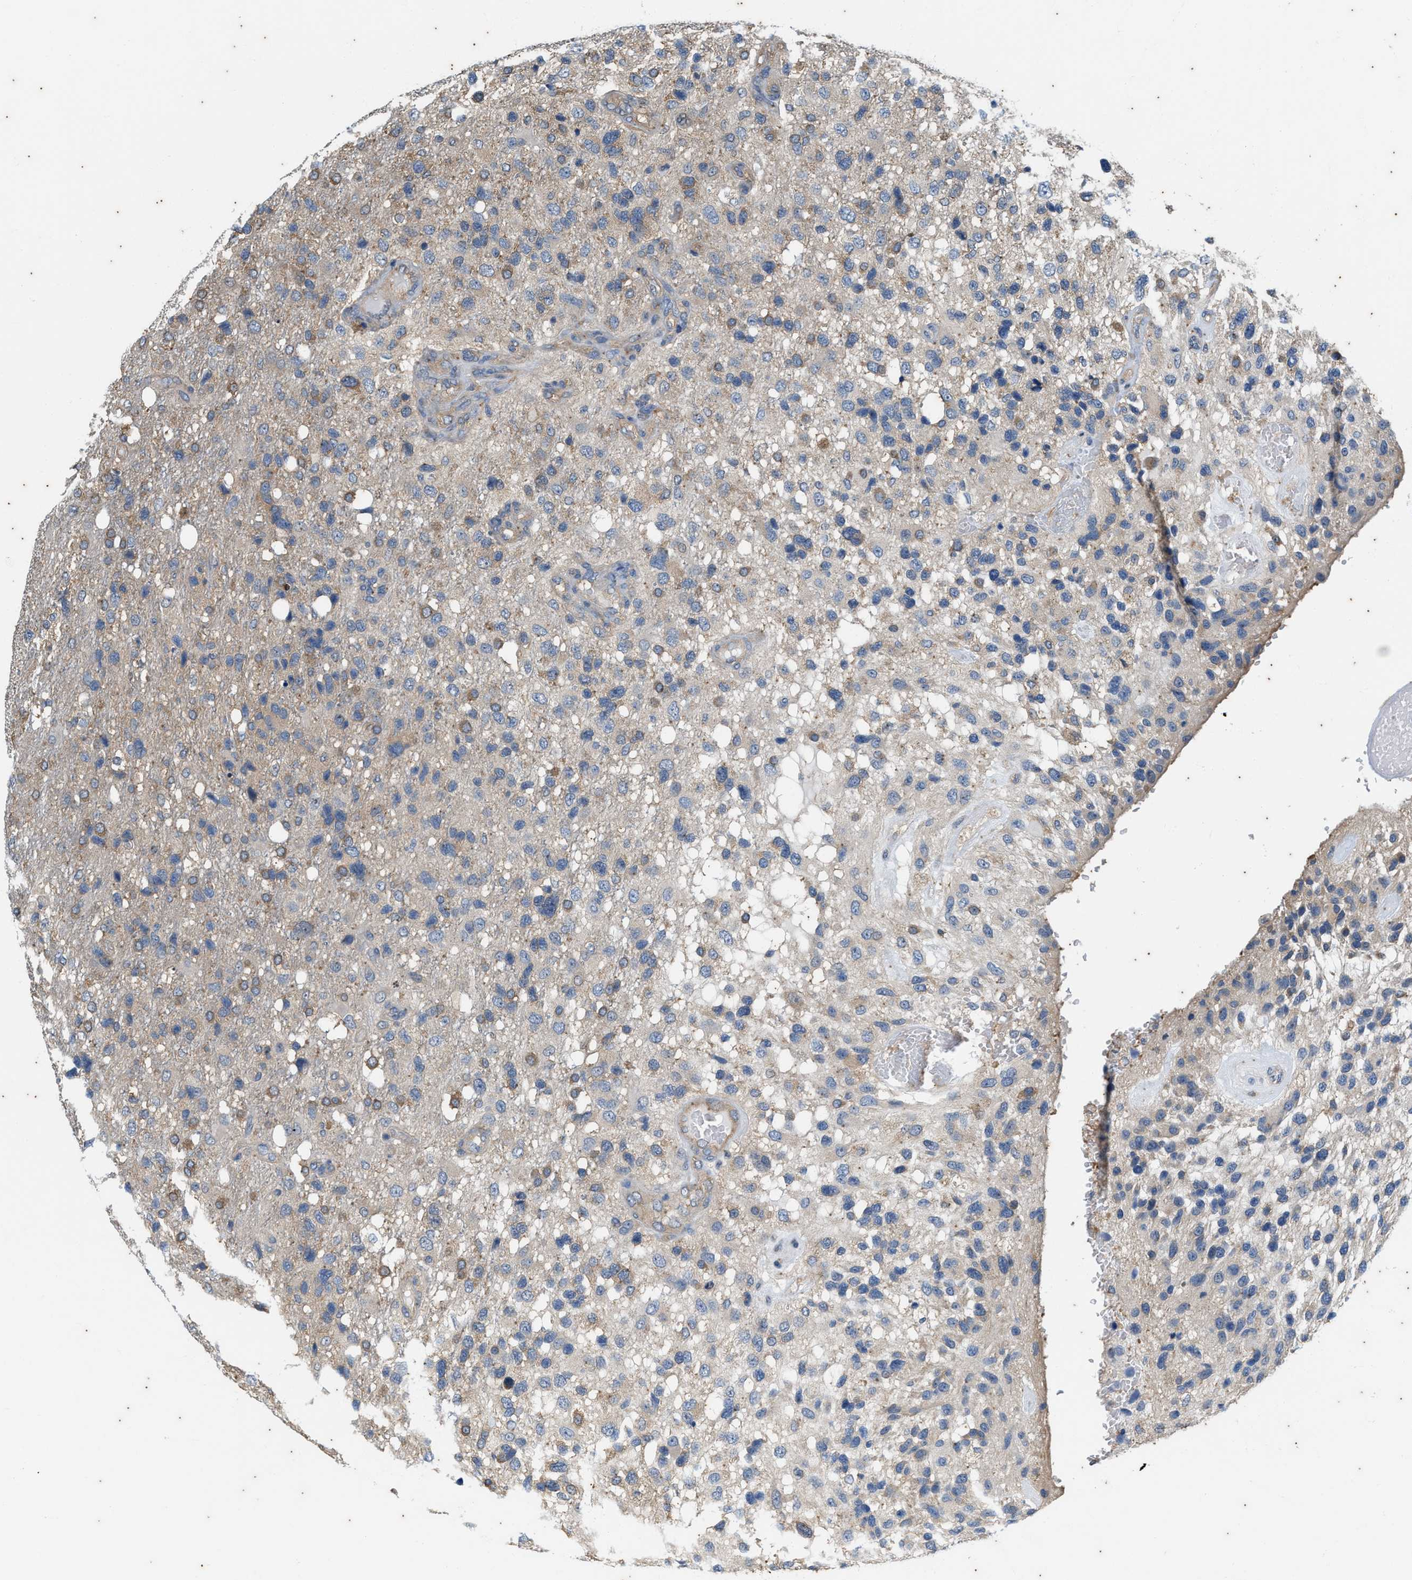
{"staining": {"intensity": "moderate", "quantity": "<25%", "location": "cytoplasmic/membranous"}, "tissue": "glioma", "cell_type": "Tumor cells", "image_type": "cancer", "snomed": [{"axis": "morphology", "description": "Glioma, malignant, High grade"}, {"axis": "topography", "description": "Brain"}], "caption": "Immunohistochemistry (IHC) staining of malignant glioma (high-grade), which exhibits low levels of moderate cytoplasmic/membranous positivity in approximately <25% of tumor cells indicating moderate cytoplasmic/membranous protein staining. The staining was performed using DAB (brown) for protein detection and nuclei were counterstained in hematoxylin (blue).", "gene": "COX19", "patient": {"sex": "female", "age": 58}}